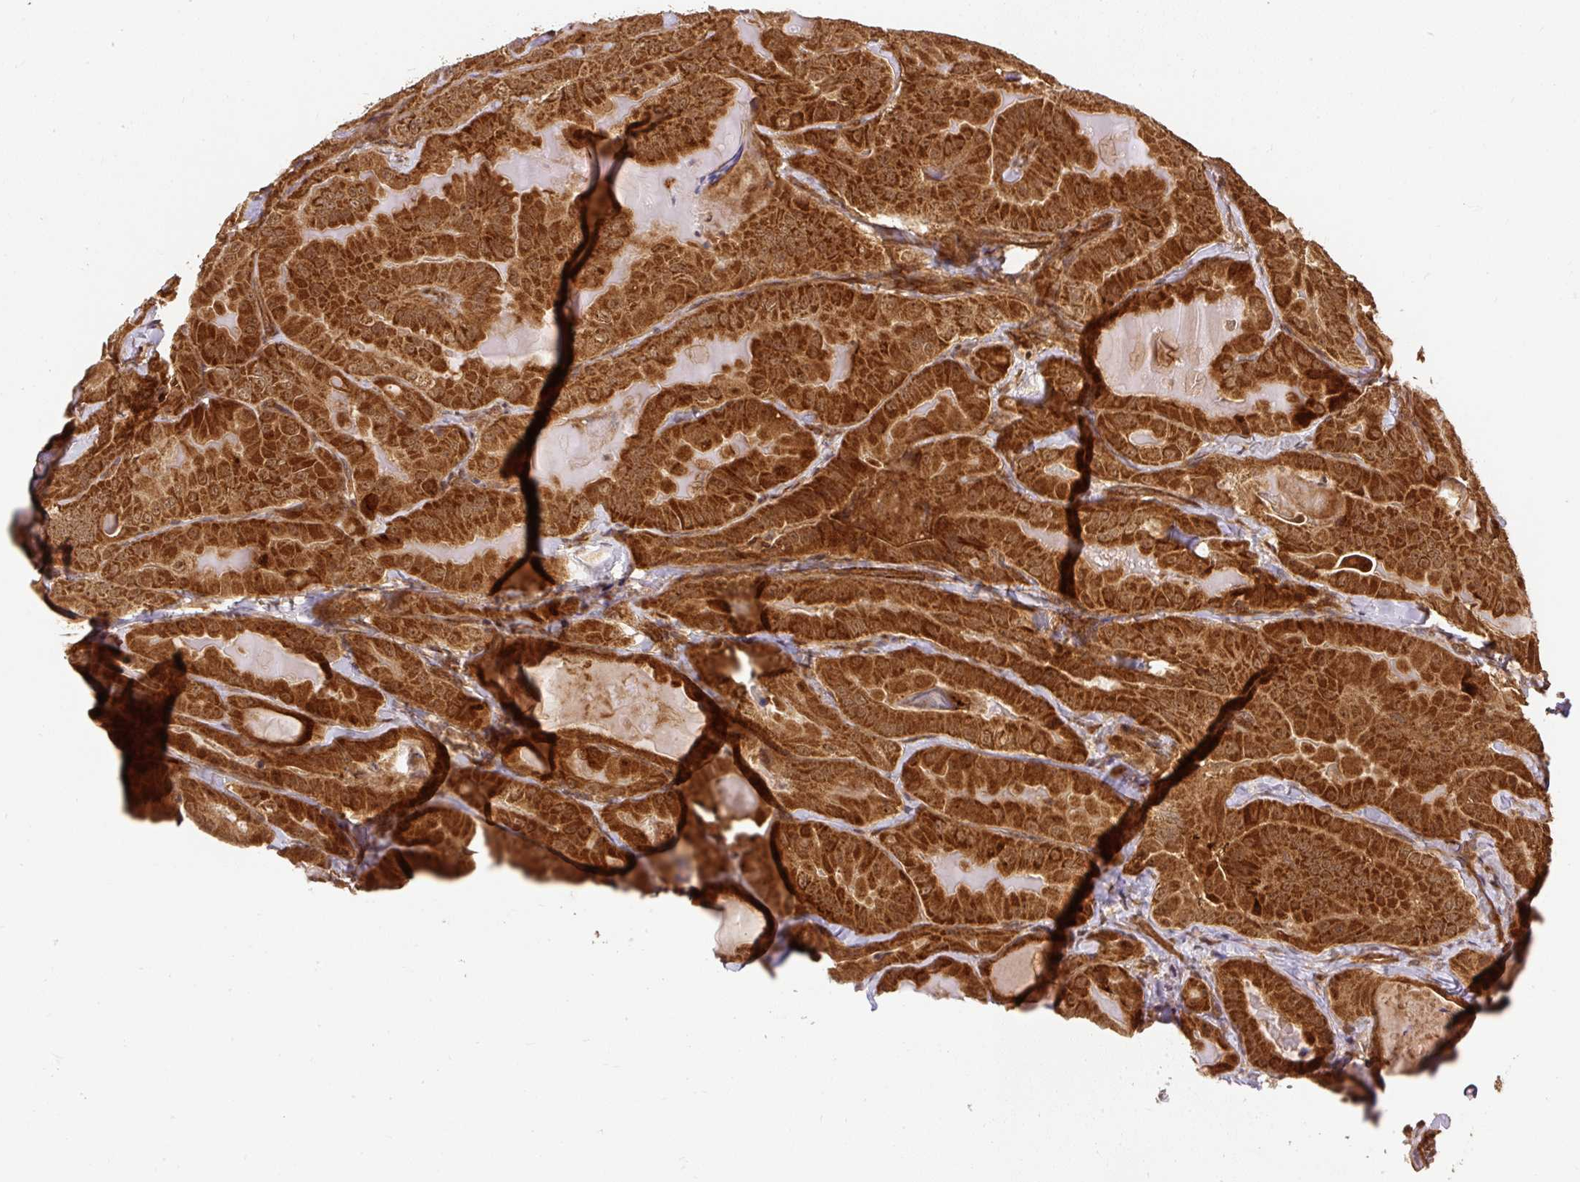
{"staining": {"intensity": "strong", "quantity": ">75%", "location": "cytoplasmic/membranous"}, "tissue": "thyroid cancer", "cell_type": "Tumor cells", "image_type": "cancer", "snomed": [{"axis": "morphology", "description": "Papillary adenocarcinoma, NOS"}, {"axis": "topography", "description": "Thyroid gland"}], "caption": "Papillary adenocarcinoma (thyroid) stained with DAB IHC demonstrates high levels of strong cytoplasmic/membranous positivity in approximately >75% of tumor cells. (DAB IHC with brightfield microscopy, high magnification).", "gene": "PSMD1", "patient": {"sex": "female", "age": 68}}